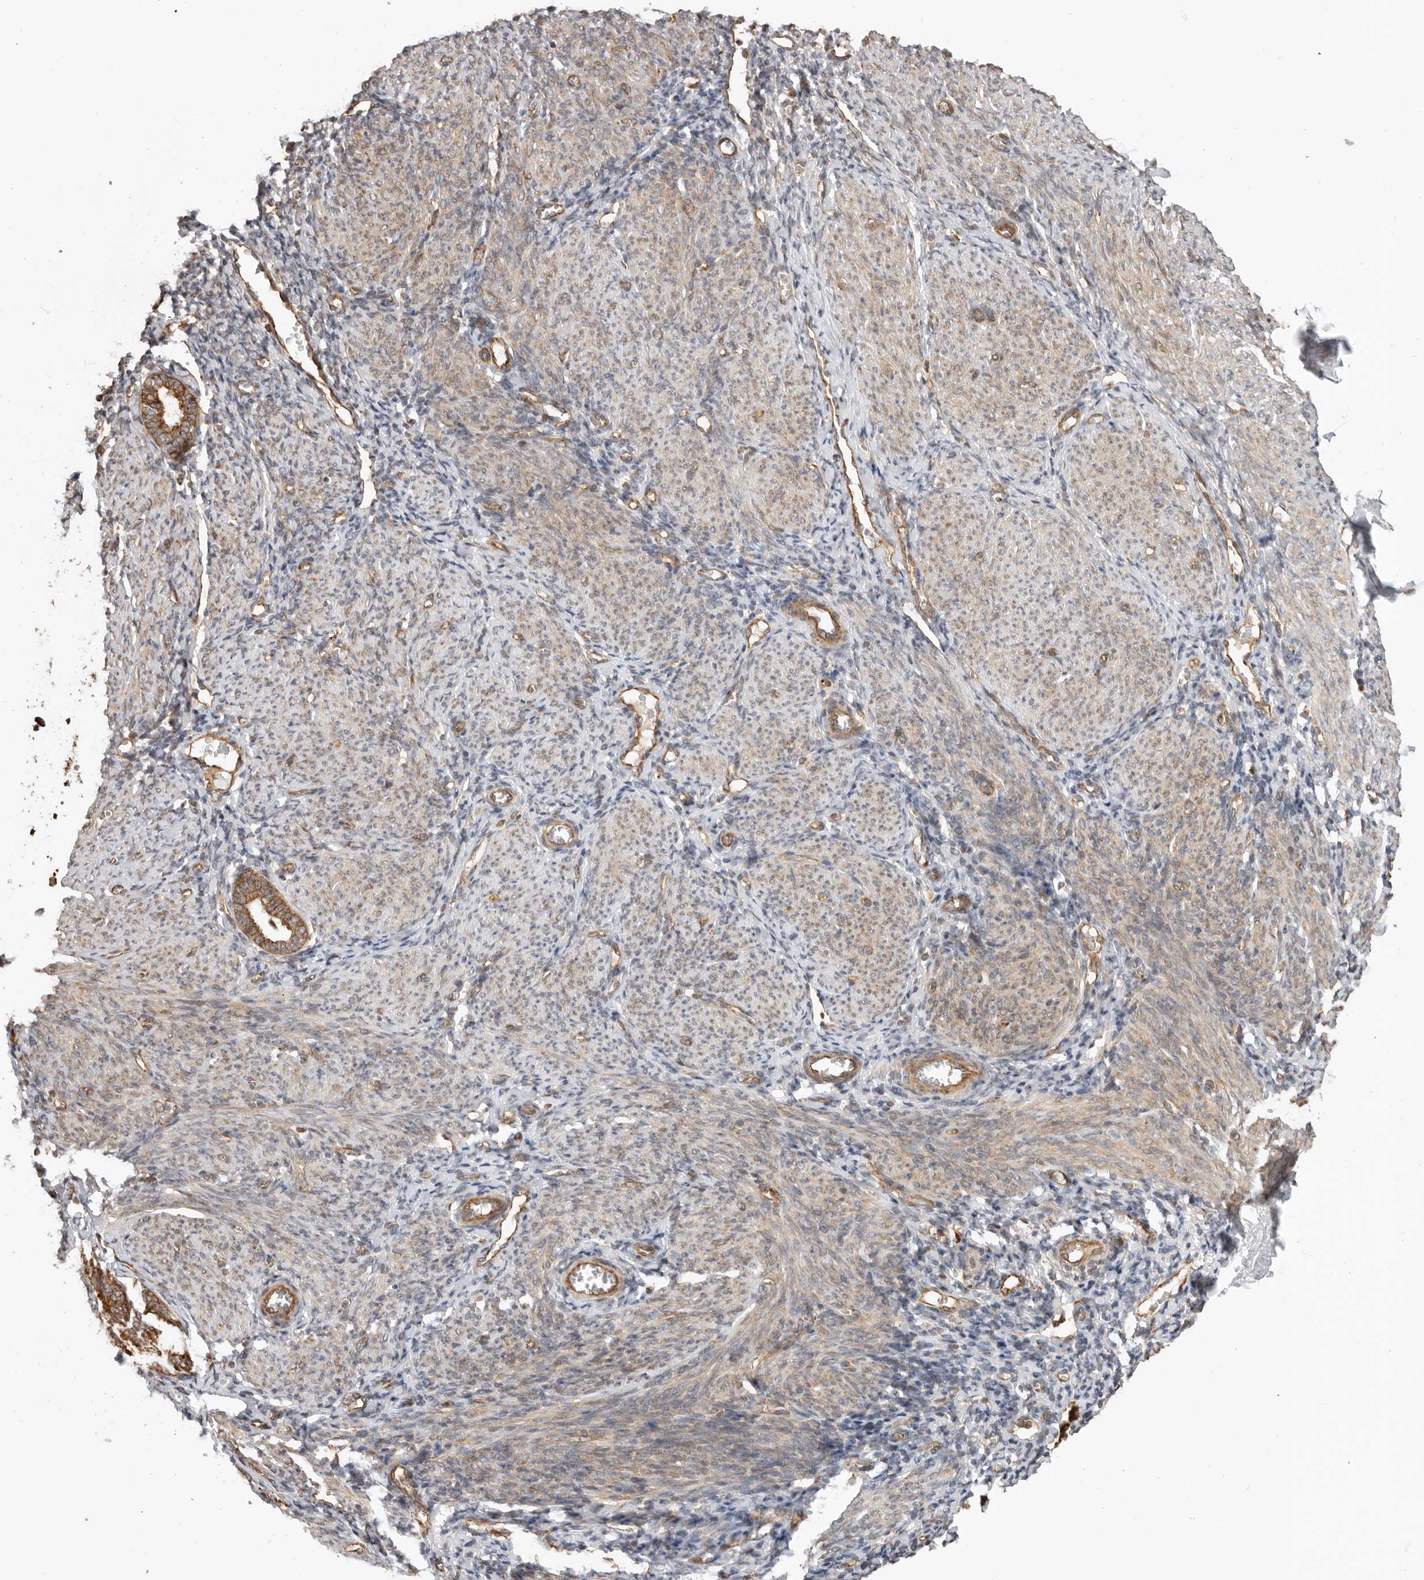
{"staining": {"intensity": "moderate", "quantity": "25%-75%", "location": "cytoplasmic/membranous"}, "tissue": "endometrium", "cell_type": "Cells in endometrial stroma", "image_type": "normal", "snomed": [{"axis": "morphology", "description": "Normal tissue, NOS"}, {"axis": "morphology", "description": "Adenocarcinoma, NOS"}, {"axis": "topography", "description": "Endometrium"}], "caption": "This histopathology image reveals immunohistochemistry (IHC) staining of normal endometrium, with medium moderate cytoplasmic/membranous expression in about 25%-75% of cells in endometrial stroma.", "gene": "DPH7", "patient": {"sex": "female", "age": 57}}